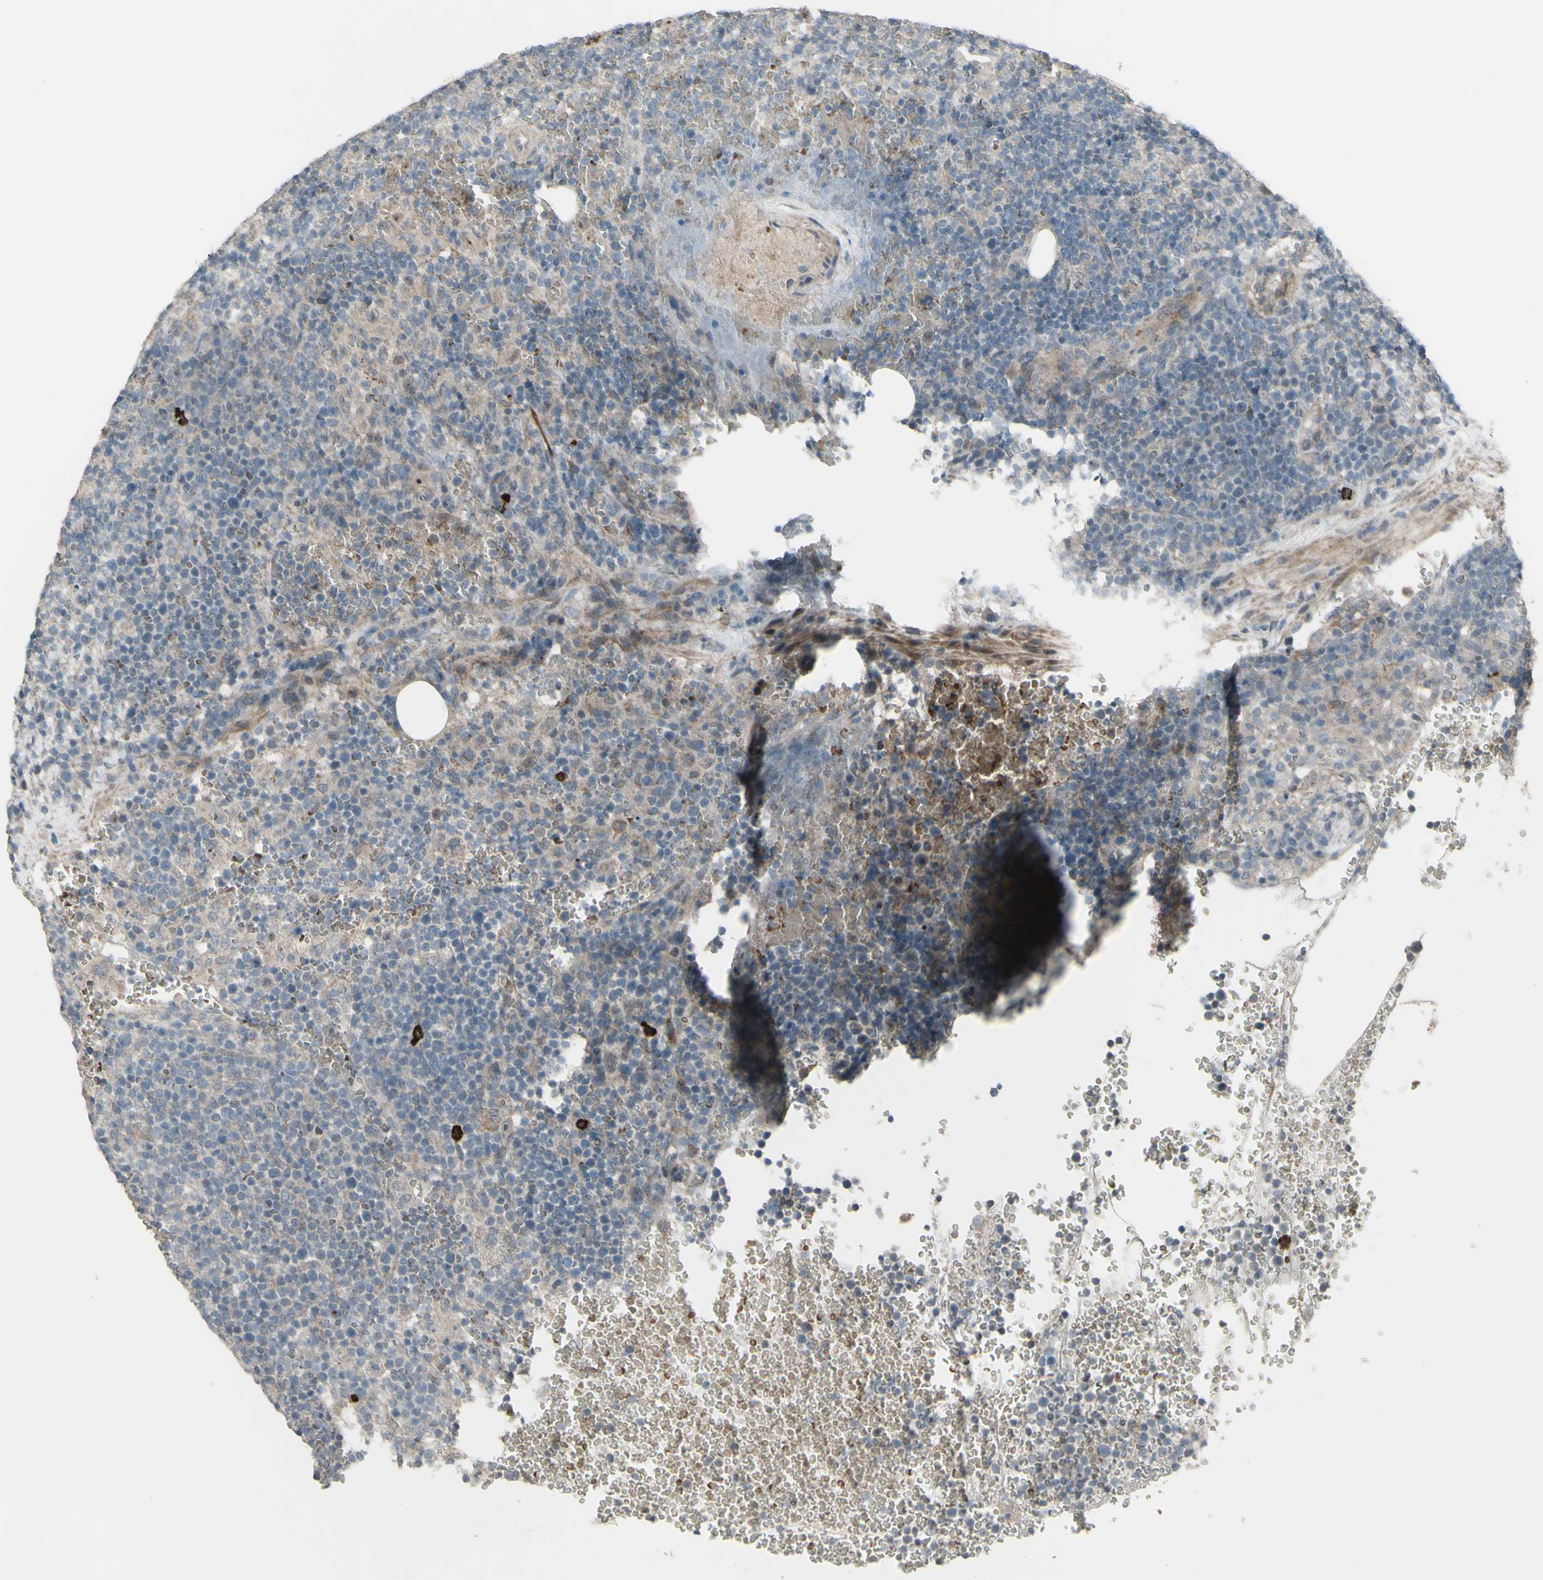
{"staining": {"intensity": "weak", "quantity": ">75%", "location": "cytoplasmic/membranous"}, "tissue": "lymphoma", "cell_type": "Tumor cells", "image_type": "cancer", "snomed": [{"axis": "morphology", "description": "Malignant lymphoma, non-Hodgkin's type, High grade"}, {"axis": "topography", "description": "Lymph node"}], "caption": "Immunohistochemical staining of malignant lymphoma, non-Hodgkin's type (high-grade) demonstrates low levels of weak cytoplasmic/membranous protein positivity in about >75% of tumor cells.", "gene": "GRAMD1B", "patient": {"sex": "male", "age": 61}}